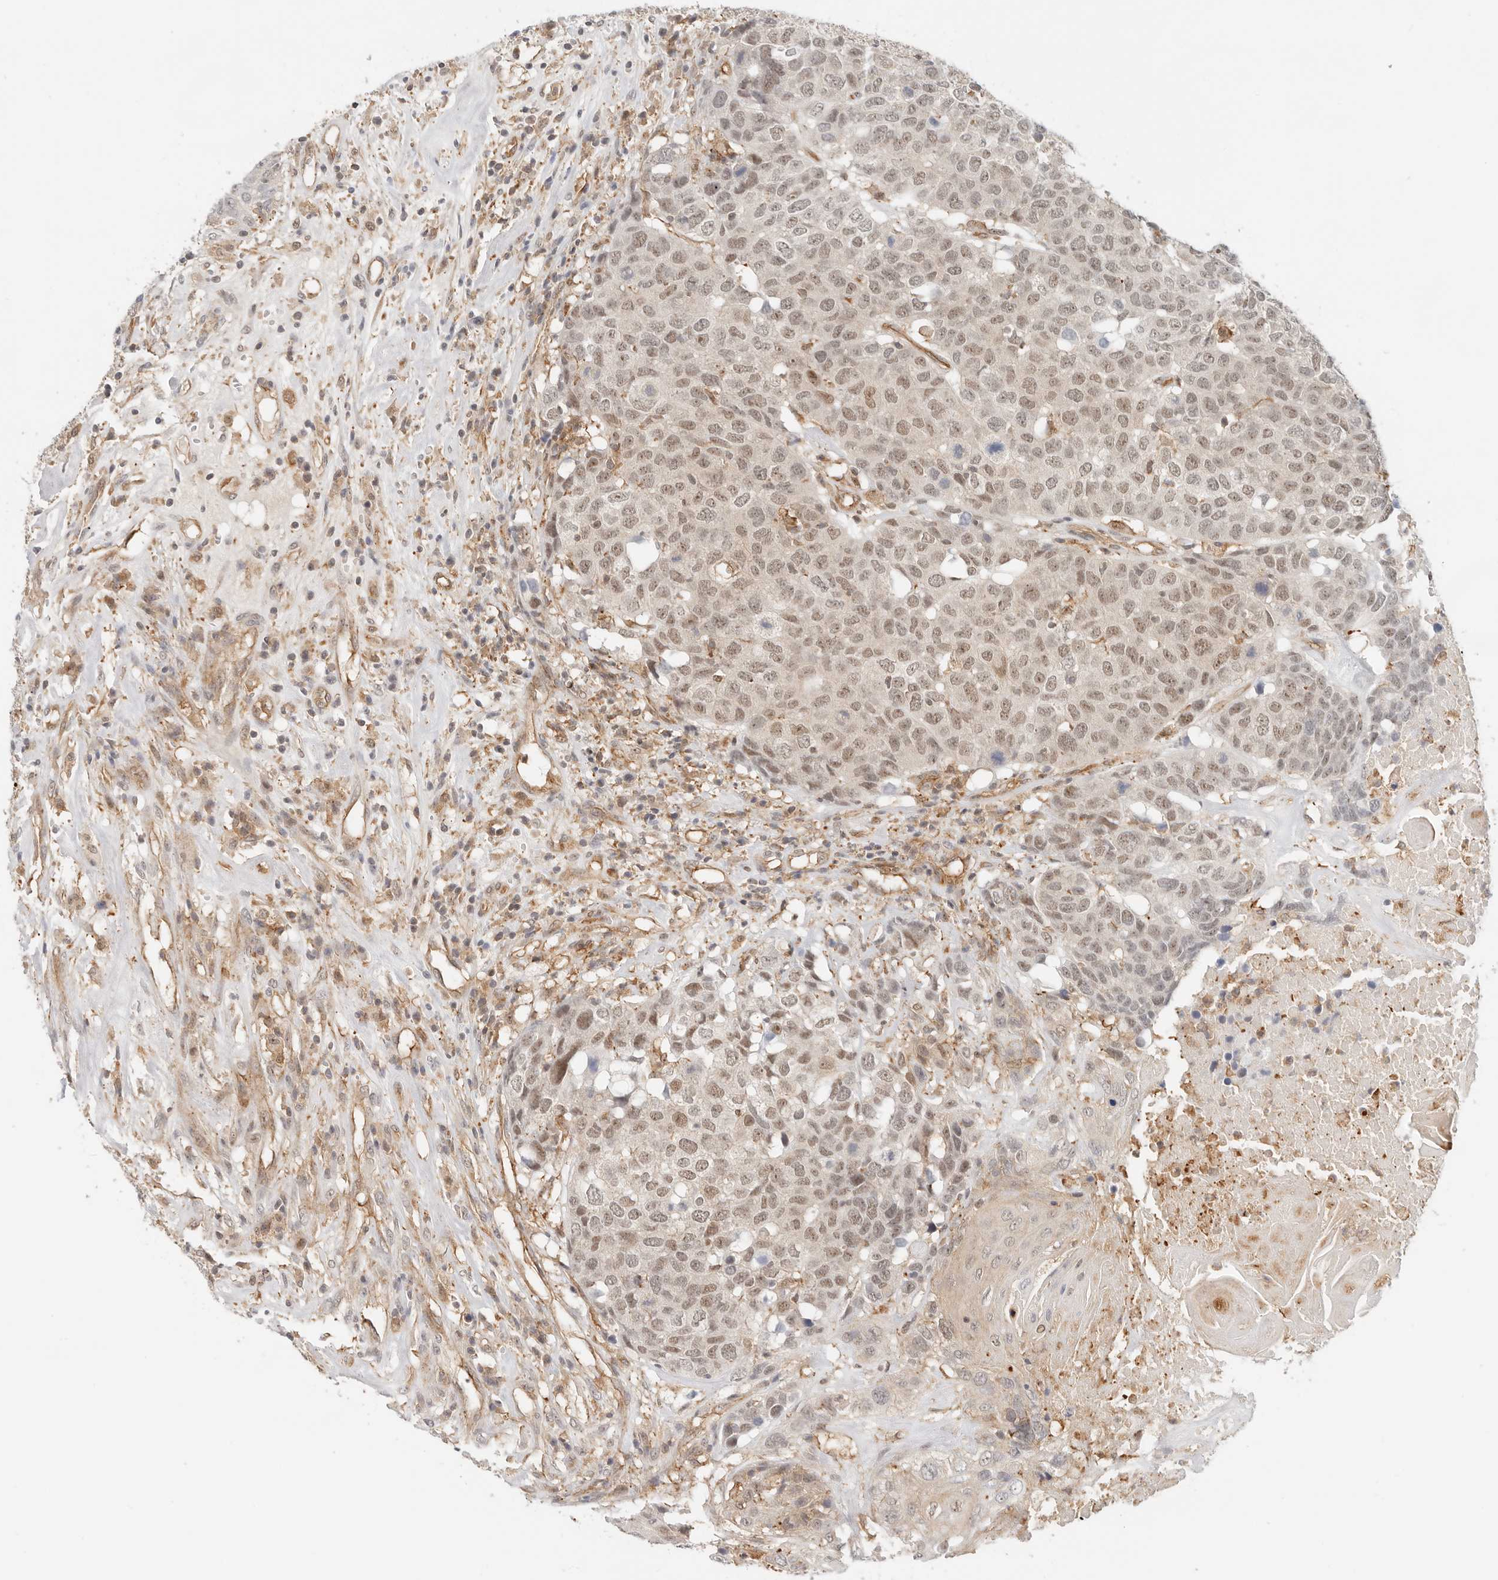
{"staining": {"intensity": "moderate", "quantity": "<25%", "location": "nuclear"}, "tissue": "head and neck cancer", "cell_type": "Tumor cells", "image_type": "cancer", "snomed": [{"axis": "morphology", "description": "Squamous cell carcinoma, NOS"}, {"axis": "topography", "description": "Head-Neck"}], "caption": "Immunohistochemistry (IHC) of human head and neck cancer (squamous cell carcinoma) demonstrates low levels of moderate nuclear expression in about <25% of tumor cells. The staining was performed using DAB (3,3'-diaminobenzidine), with brown indicating positive protein expression. Nuclei are stained blue with hematoxylin.", "gene": "HEXD", "patient": {"sex": "male", "age": 66}}